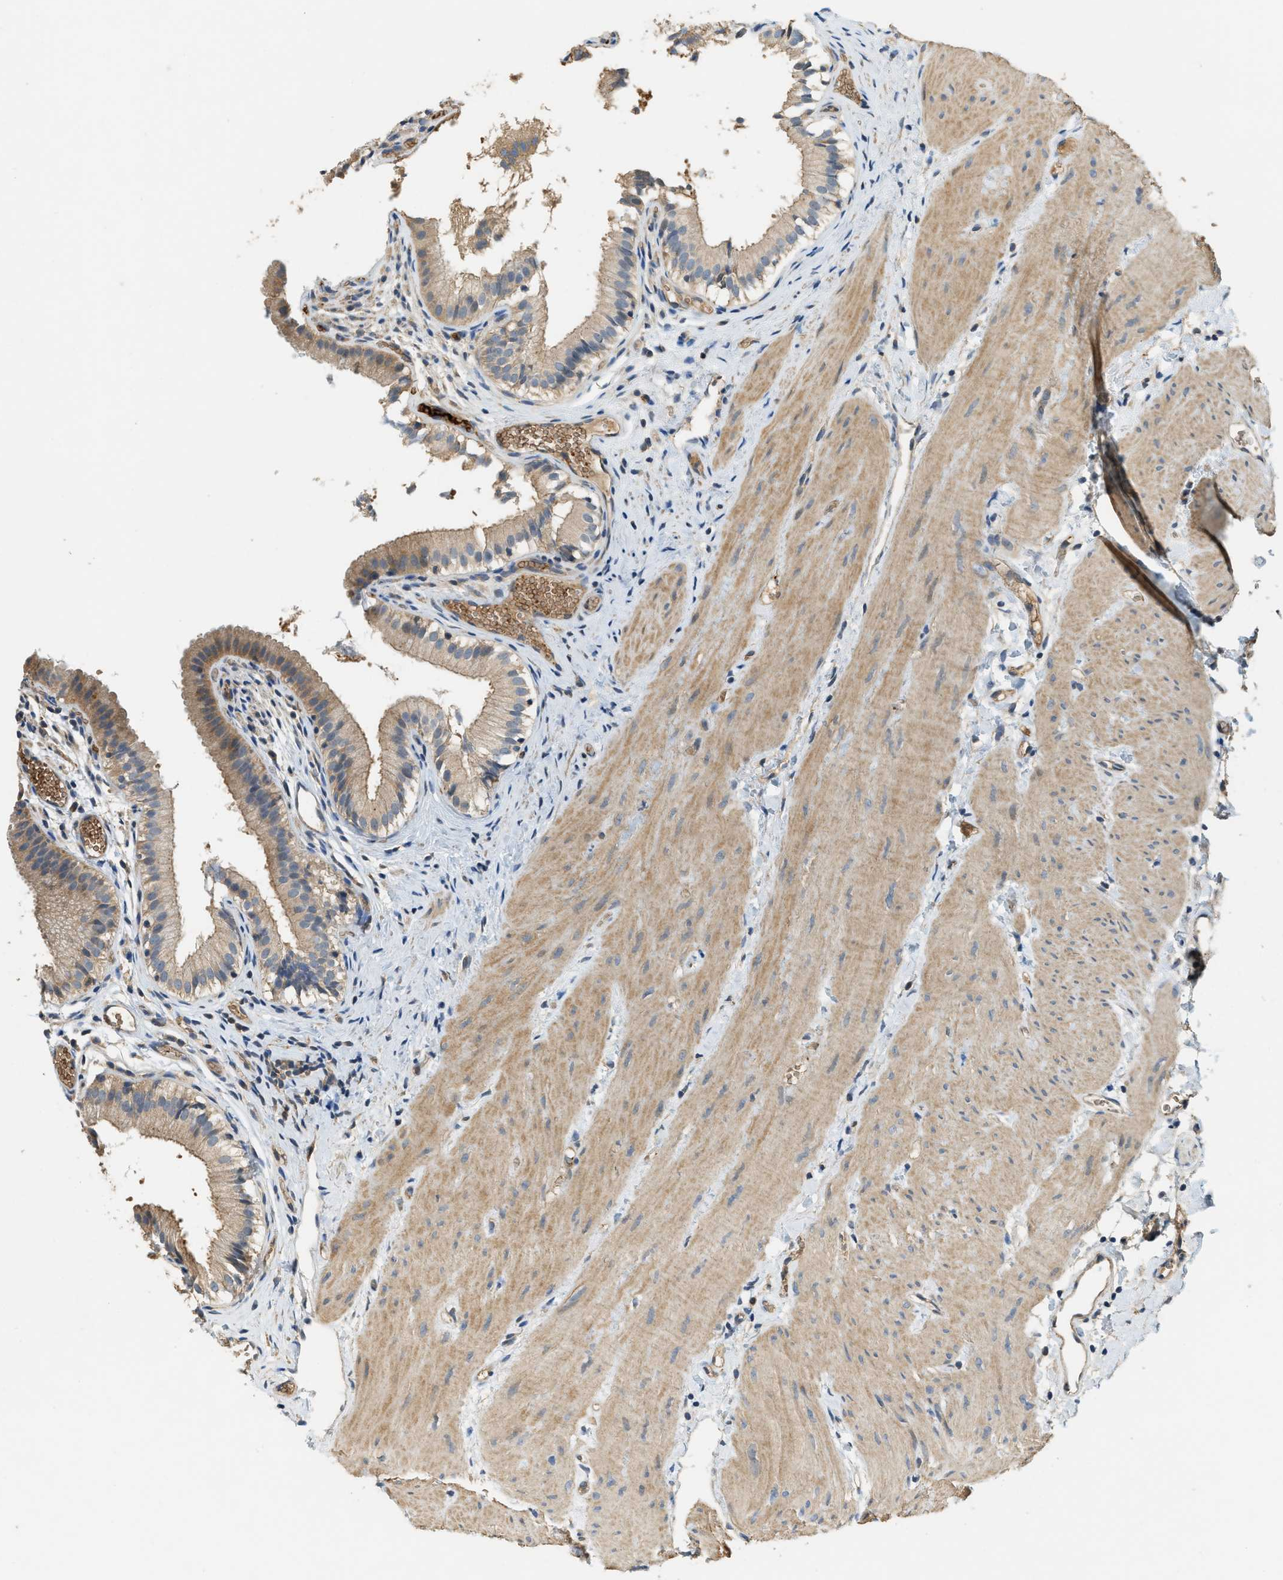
{"staining": {"intensity": "moderate", "quantity": ">75%", "location": "cytoplasmic/membranous"}, "tissue": "gallbladder", "cell_type": "Glandular cells", "image_type": "normal", "snomed": [{"axis": "morphology", "description": "Normal tissue, NOS"}, {"axis": "topography", "description": "Gallbladder"}], "caption": "Immunohistochemical staining of normal human gallbladder exhibits >75% levels of moderate cytoplasmic/membranous protein expression in about >75% of glandular cells.", "gene": "CFLAR", "patient": {"sex": "female", "age": 26}}